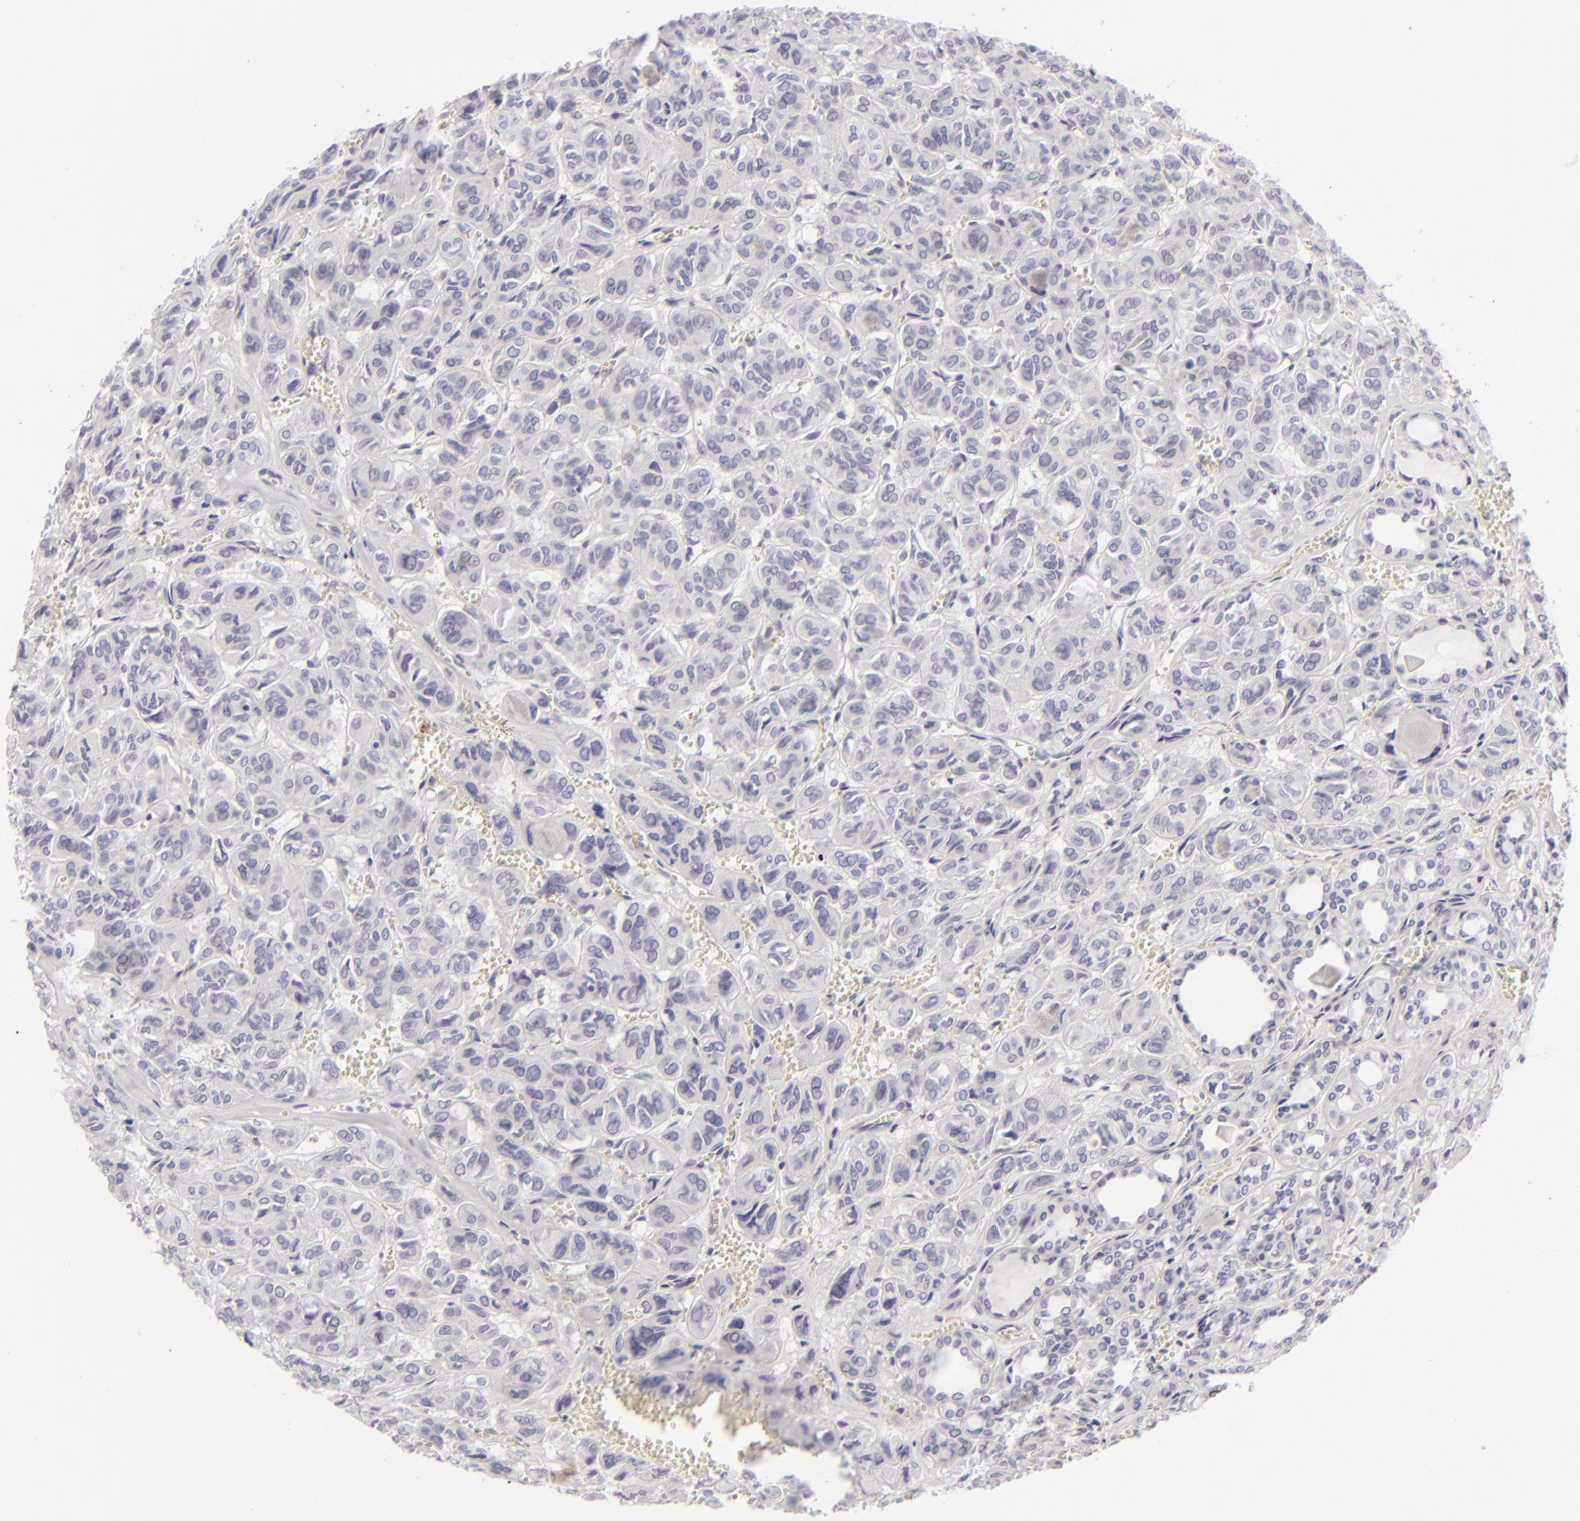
{"staining": {"intensity": "negative", "quantity": "none", "location": "none"}, "tissue": "thyroid cancer", "cell_type": "Tumor cells", "image_type": "cancer", "snomed": [{"axis": "morphology", "description": "Follicular adenoma carcinoma, NOS"}, {"axis": "topography", "description": "Thyroid gland"}], "caption": "This is a image of immunohistochemistry (IHC) staining of thyroid cancer, which shows no staining in tumor cells.", "gene": "CDX2", "patient": {"sex": "female", "age": 71}}